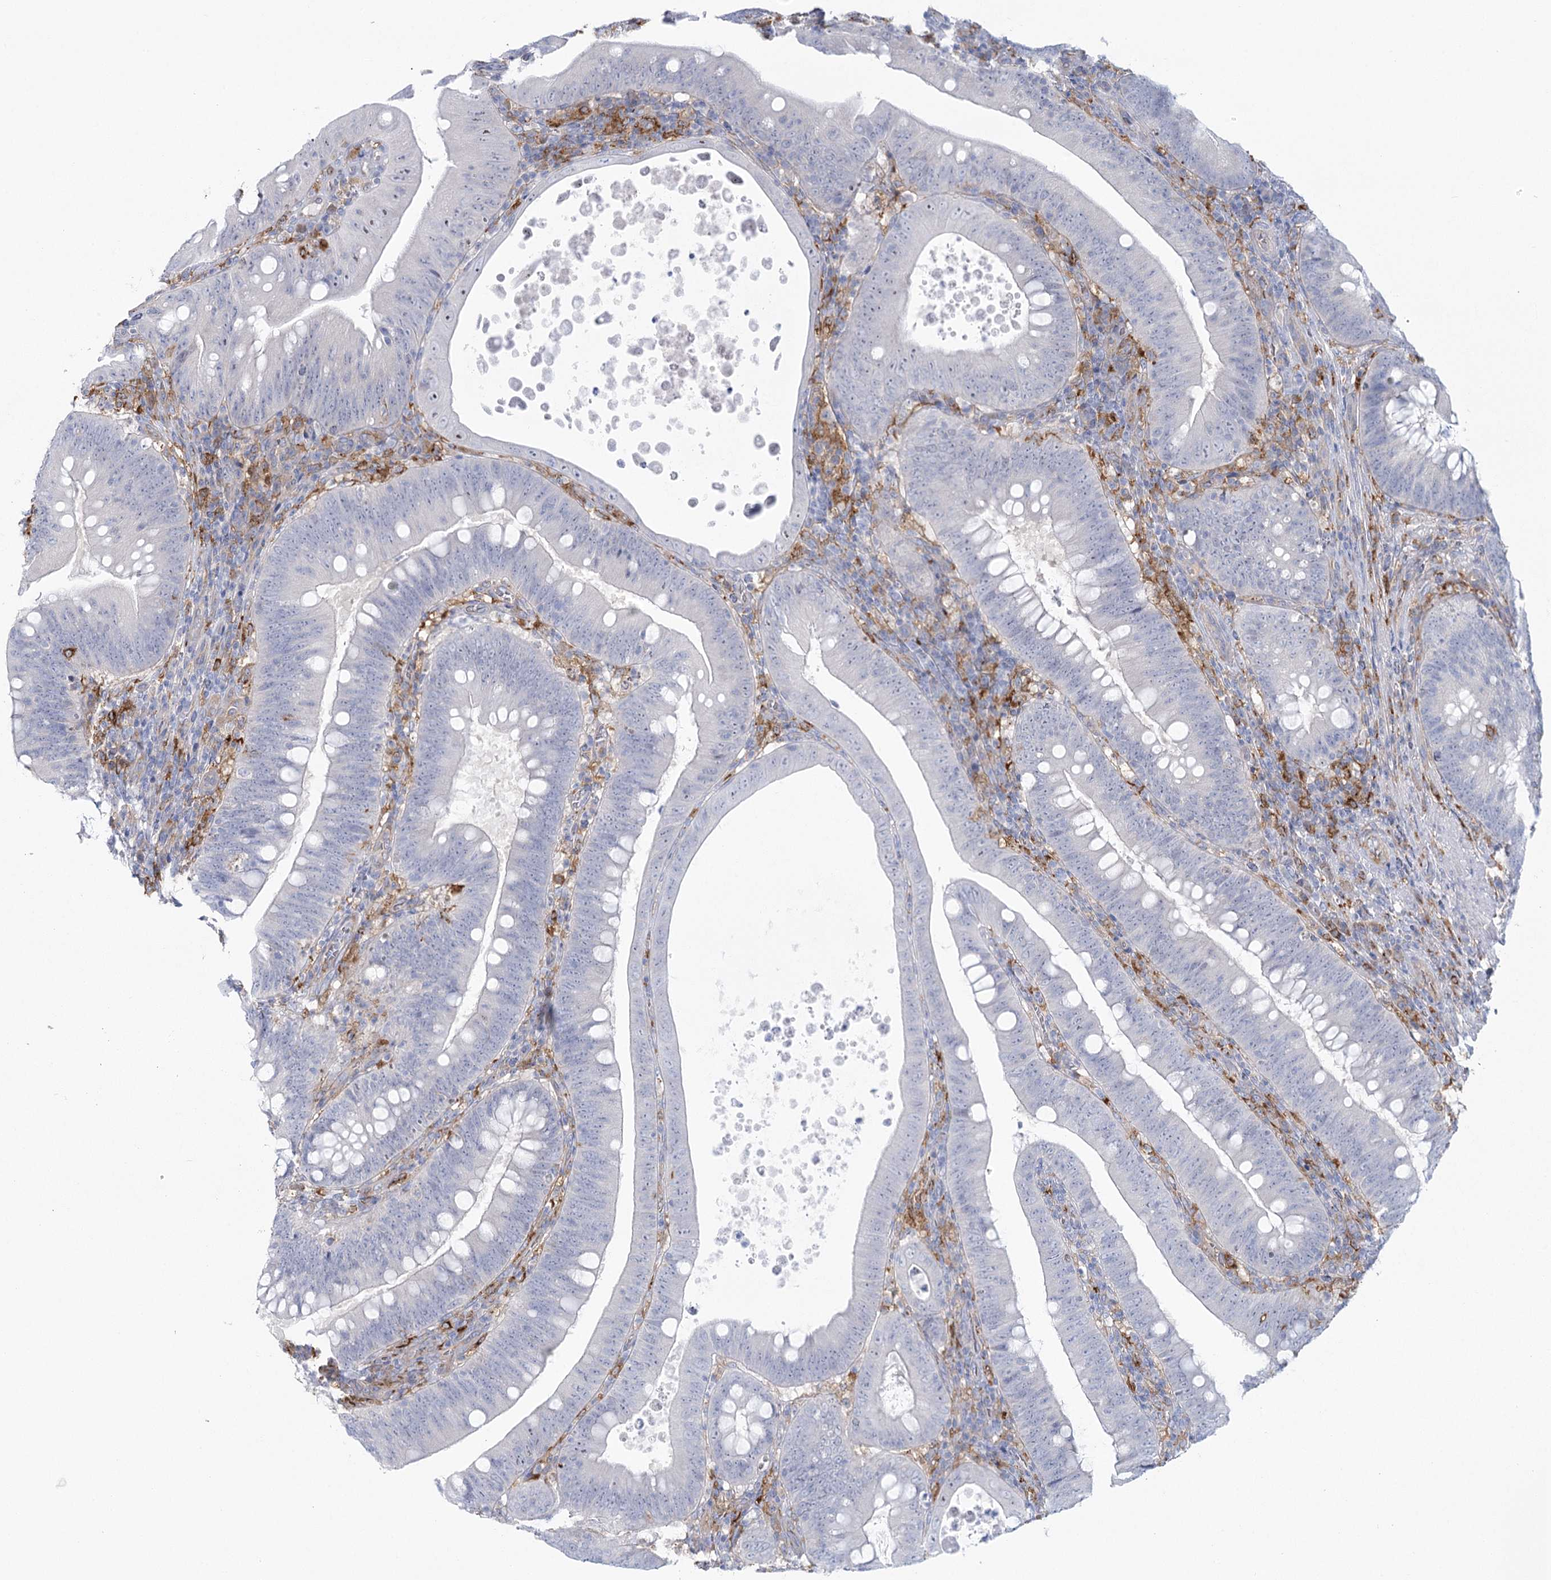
{"staining": {"intensity": "negative", "quantity": "none", "location": "none"}, "tissue": "colorectal cancer", "cell_type": "Tumor cells", "image_type": "cancer", "snomed": [{"axis": "morphology", "description": "Normal tissue, NOS"}, {"axis": "topography", "description": "Colon"}], "caption": "Tumor cells are negative for brown protein staining in colorectal cancer.", "gene": "CCDC88A", "patient": {"sex": "female", "age": 82}}